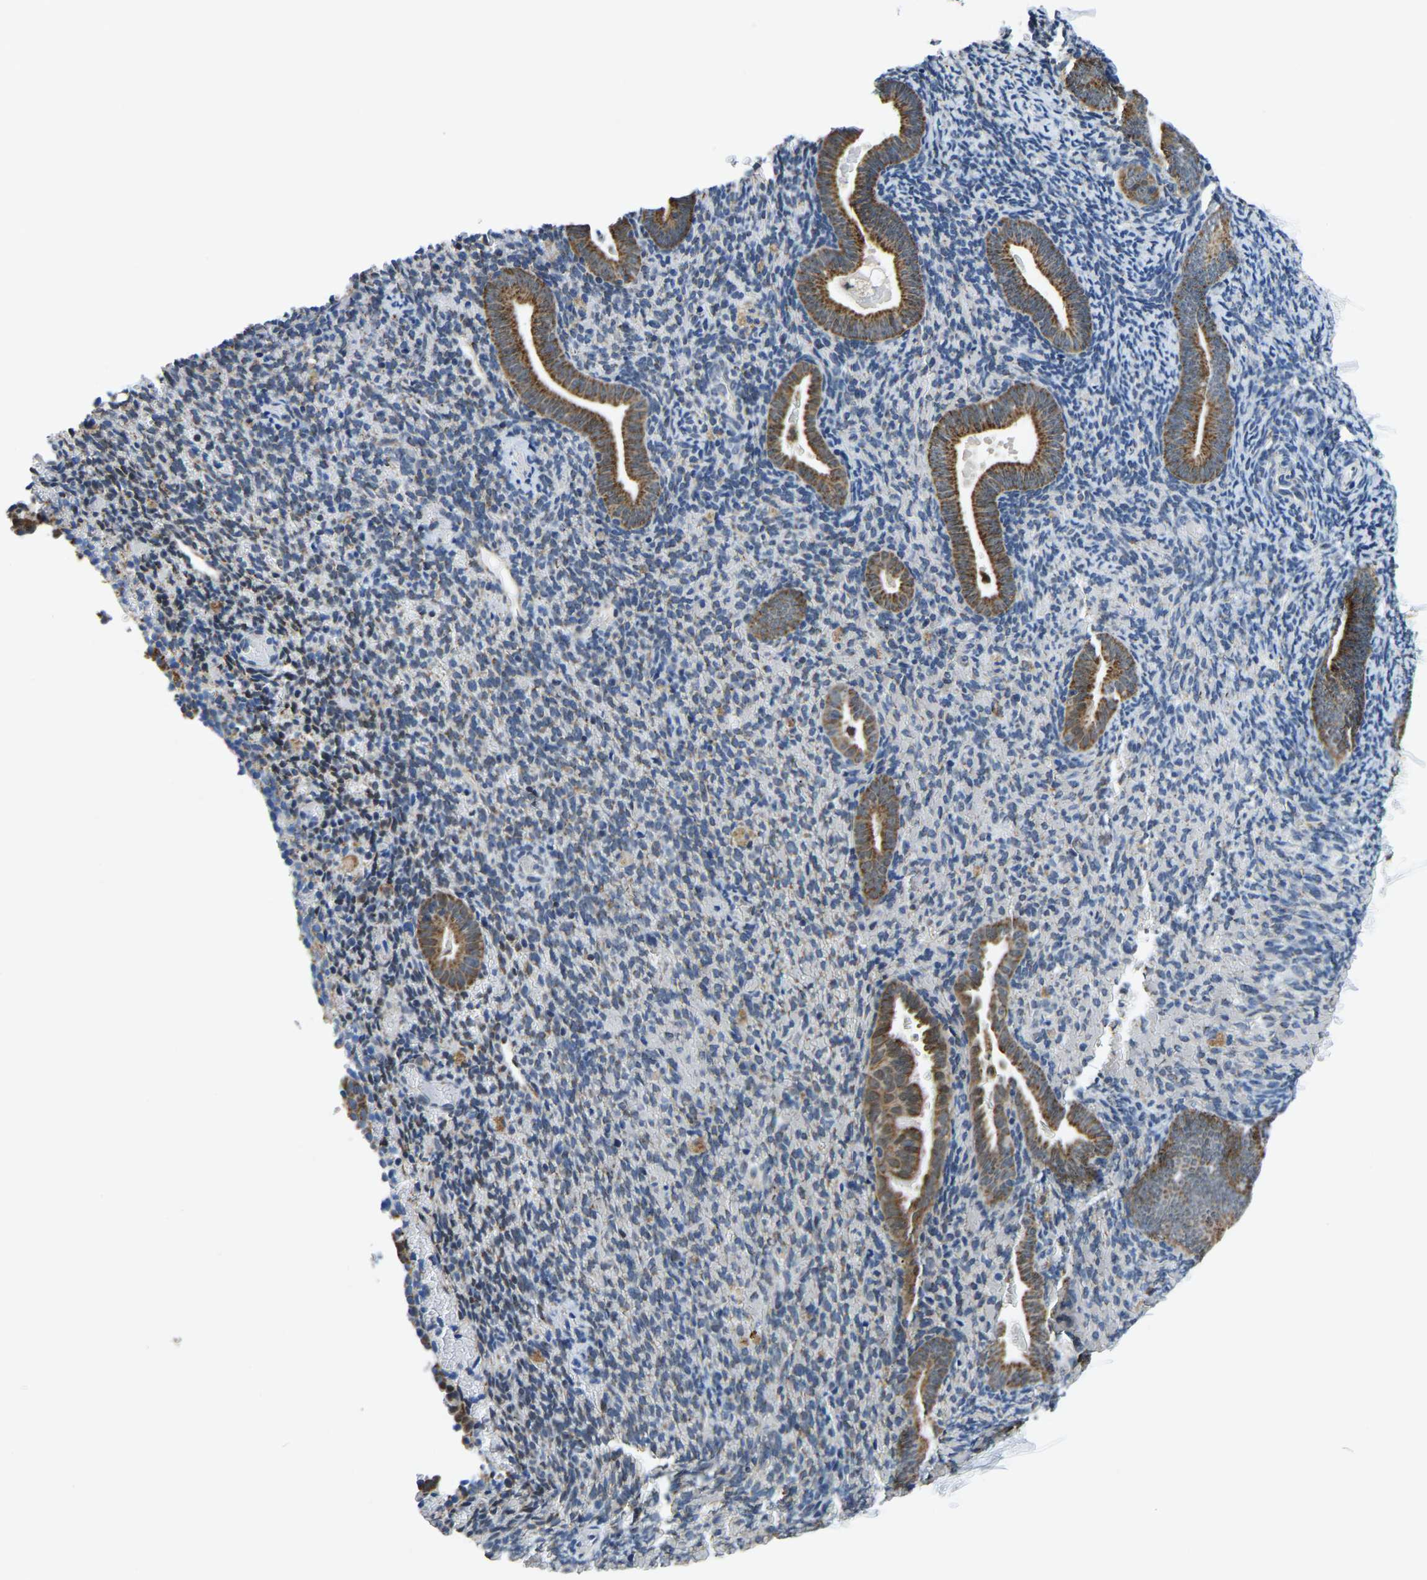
{"staining": {"intensity": "weak", "quantity": "<25%", "location": "cytoplasmic/membranous"}, "tissue": "endometrium", "cell_type": "Cells in endometrial stroma", "image_type": "normal", "snomed": [{"axis": "morphology", "description": "Normal tissue, NOS"}, {"axis": "topography", "description": "Endometrium"}], "caption": "IHC micrograph of unremarkable endometrium stained for a protein (brown), which displays no expression in cells in endometrial stroma.", "gene": "BNIP3L", "patient": {"sex": "female", "age": 51}}